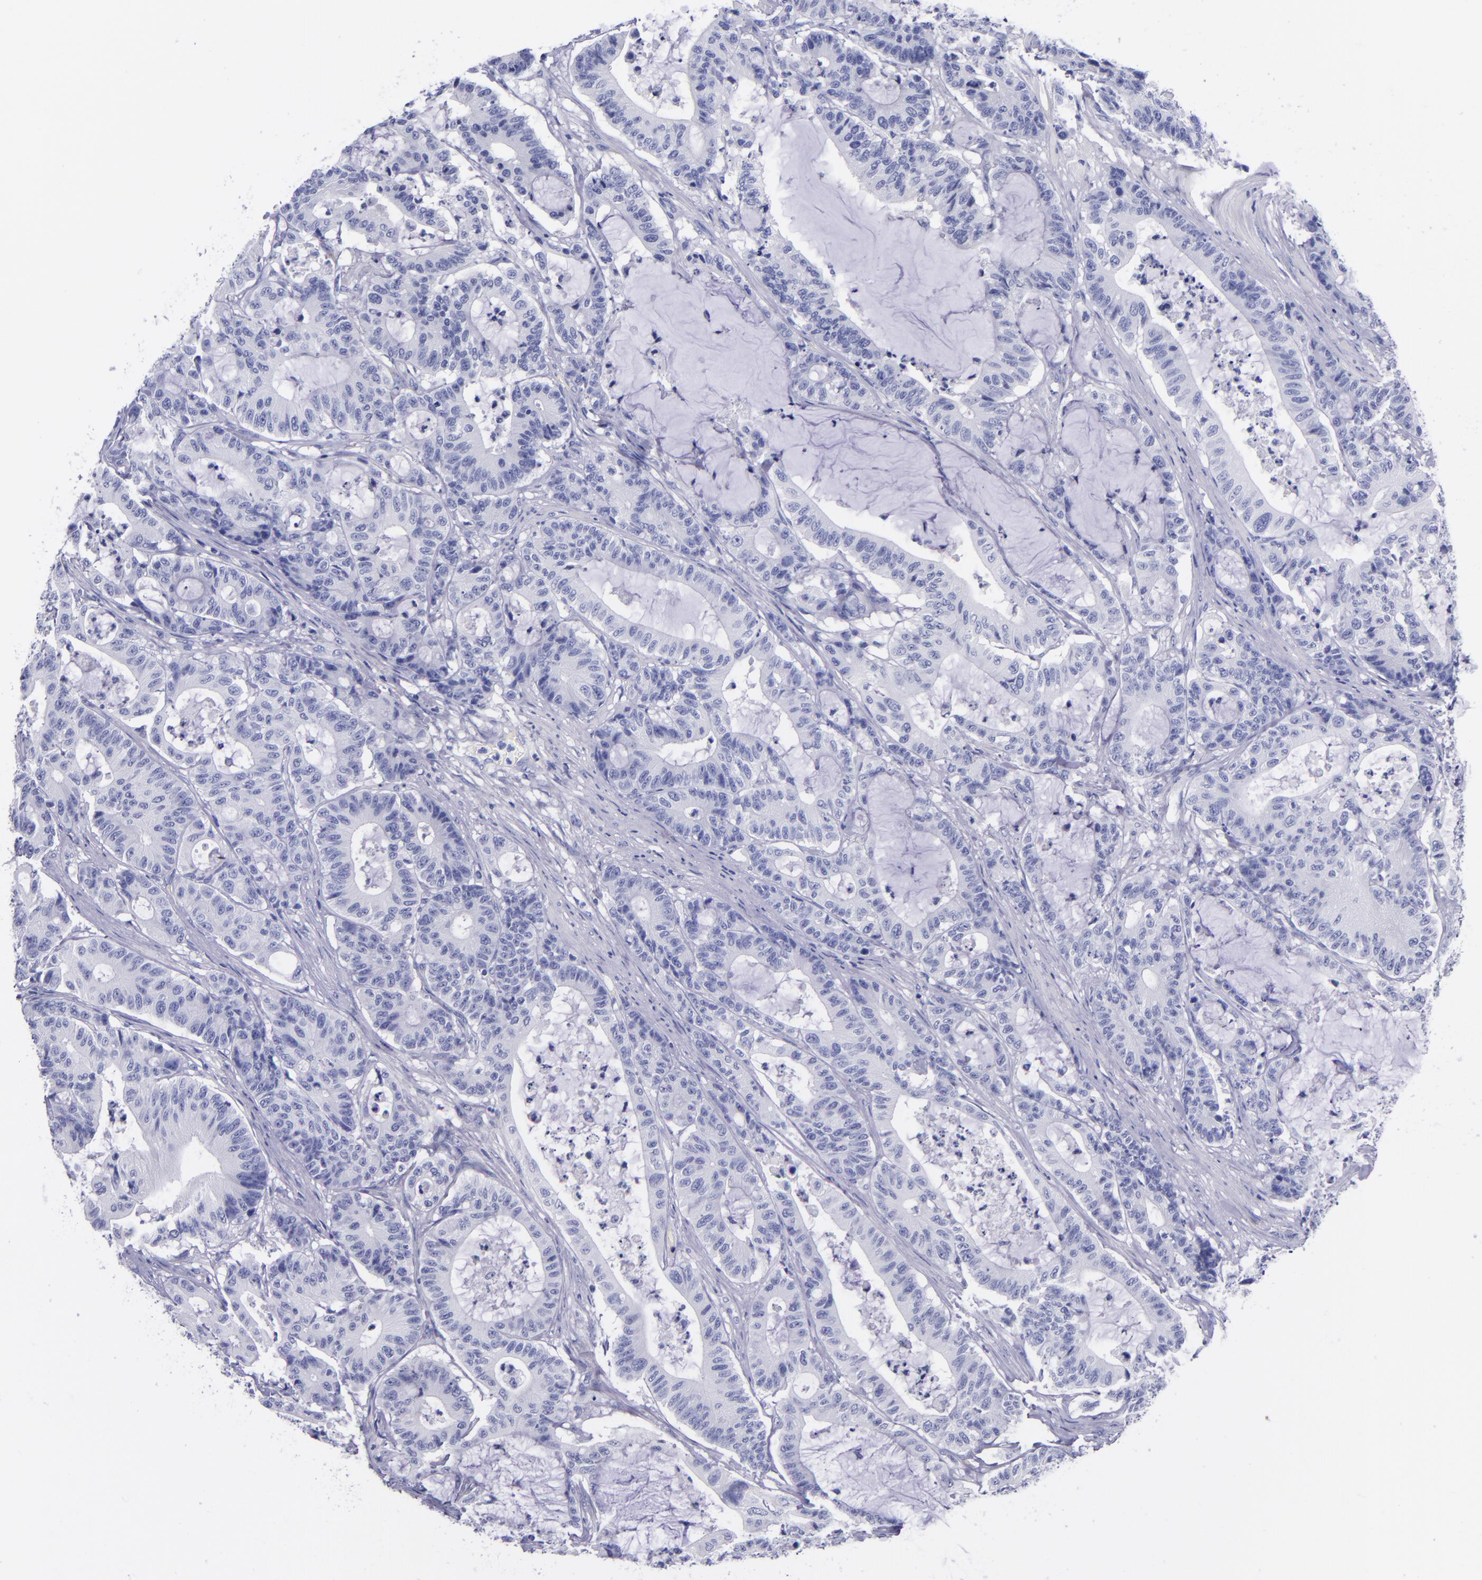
{"staining": {"intensity": "negative", "quantity": "none", "location": "none"}, "tissue": "colorectal cancer", "cell_type": "Tumor cells", "image_type": "cancer", "snomed": [{"axis": "morphology", "description": "Adenocarcinoma, NOS"}, {"axis": "topography", "description": "Colon"}], "caption": "Human colorectal cancer stained for a protein using immunohistochemistry (IHC) displays no positivity in tumor cells.", "gene": "SV2A", "patient": {"sex": "female", "age": 84}}